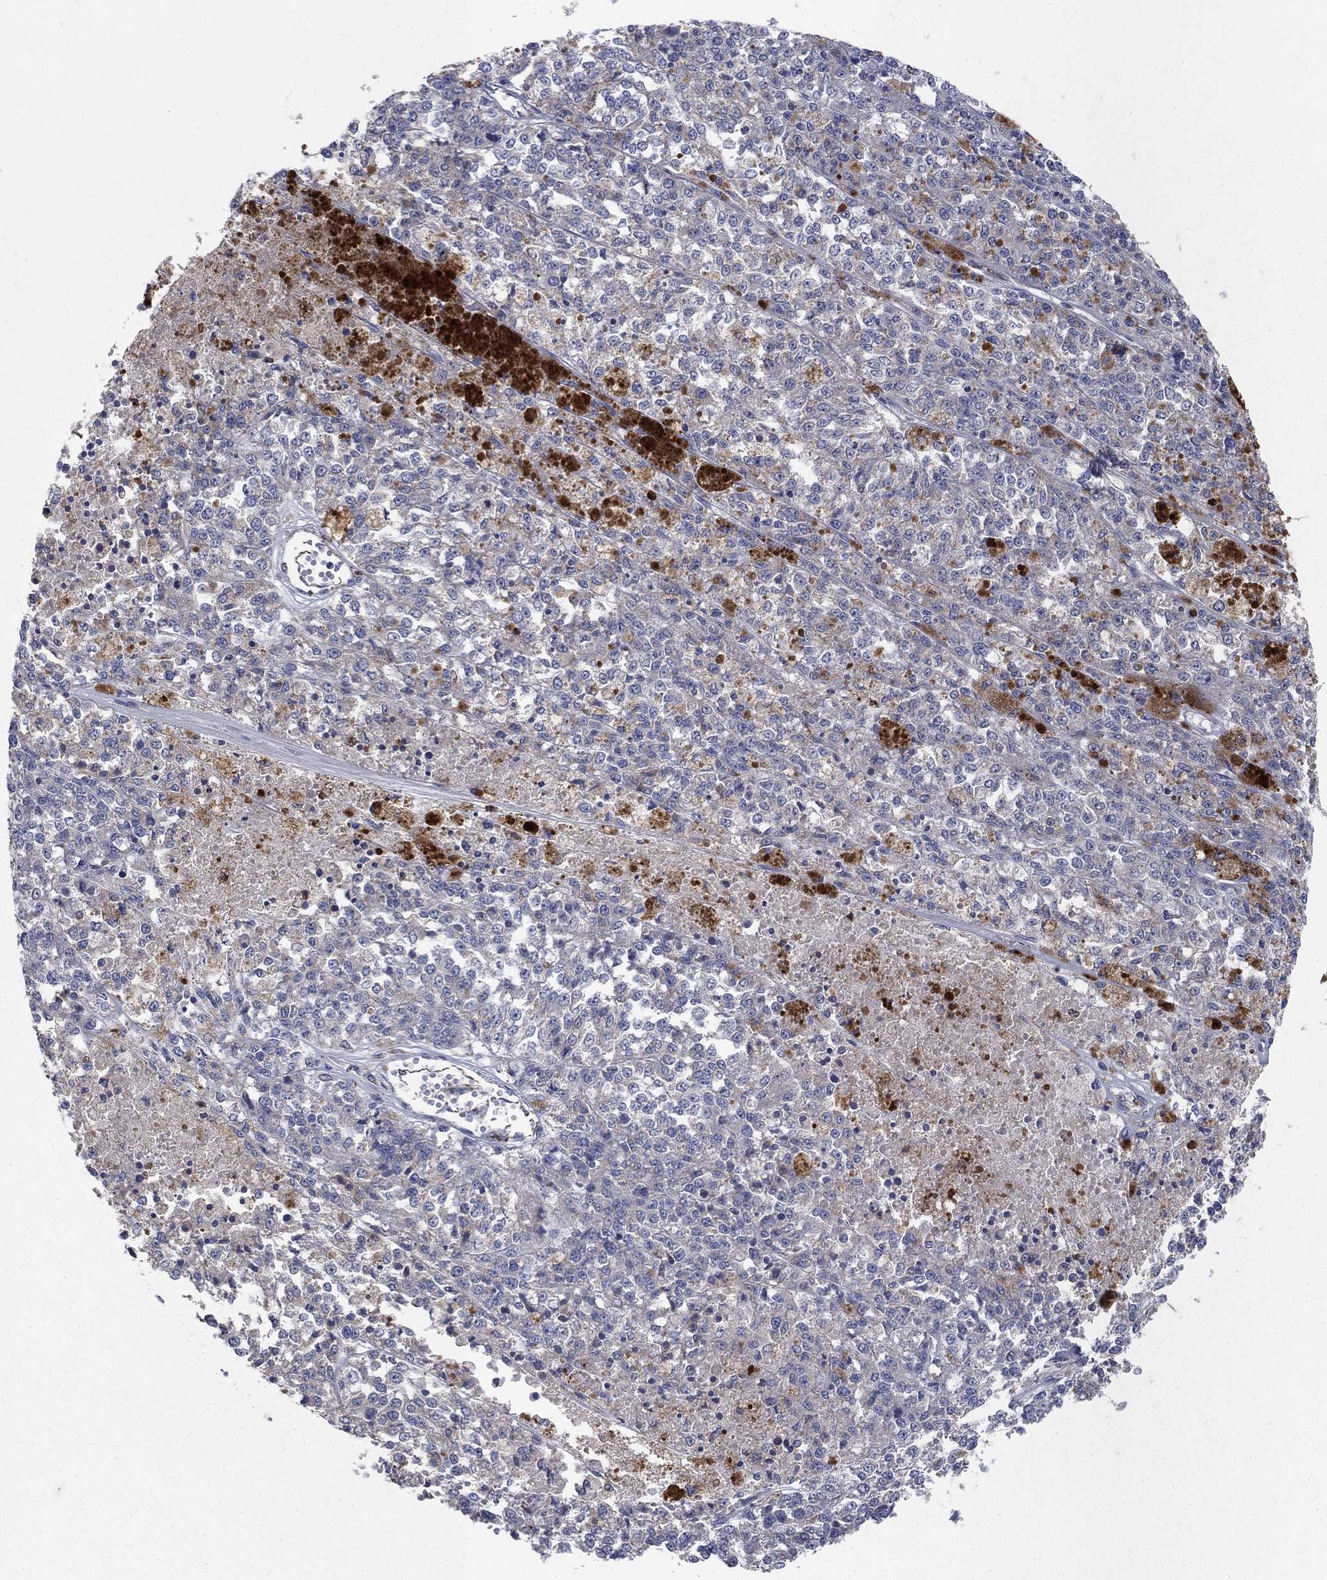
{"staining": {"intensity": "negative", "quantity": "none", "location": "none"}, "tissue": "melanoma", "cell_type": "Tumor cells", "image_type": "cancer", "snomed": [{"axis": "morphology", "description": "Malignant melanoma, Metastatic site"}, {"axis": "topography", "description": "Lymph node"}], "caption": "High power microscopy image of an immunohistochemistry histopathology image of malignant melanoma (metastatic site), revealing no significant staining in tumor cells.", "gene": "PNPLA2", "patient": {"sex": "female", "age": 64}}